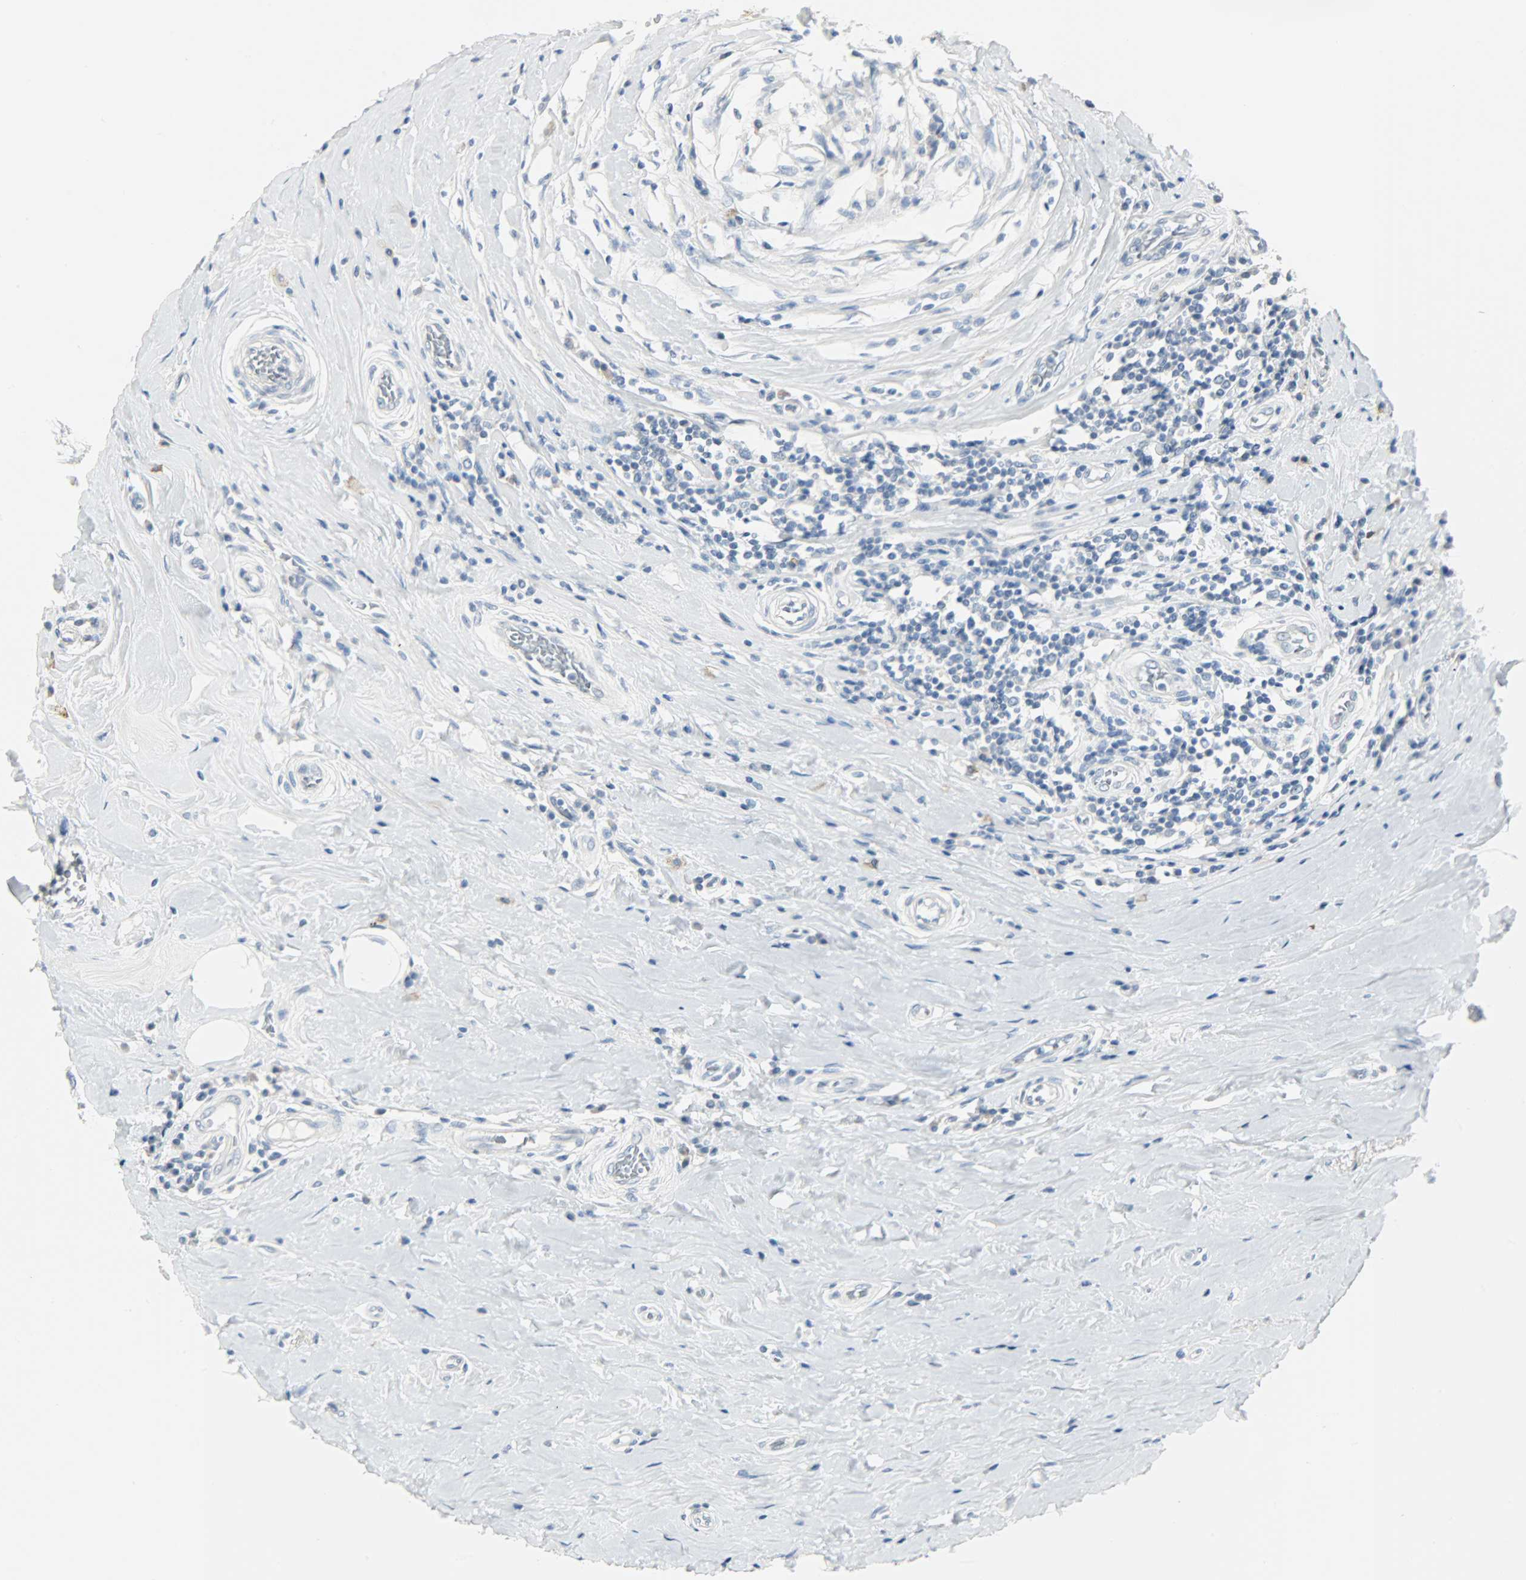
{"staining": {"intensity": "negative", "quantity": "none", "location": "none"}, "tissue": "breast cancer", "cell_type": "Tumor cells", "image_type": "cancer", "snomed": [{"axis": "morphology", "description": "Duct carcinoma"}, {"axis": "topography", "description": "Breast"}], "caption": "The image reveals no significant positivity in tumor cells of breast cancer.", "gene": "KIT", "patient": {"sex": "female", "age": 27}}